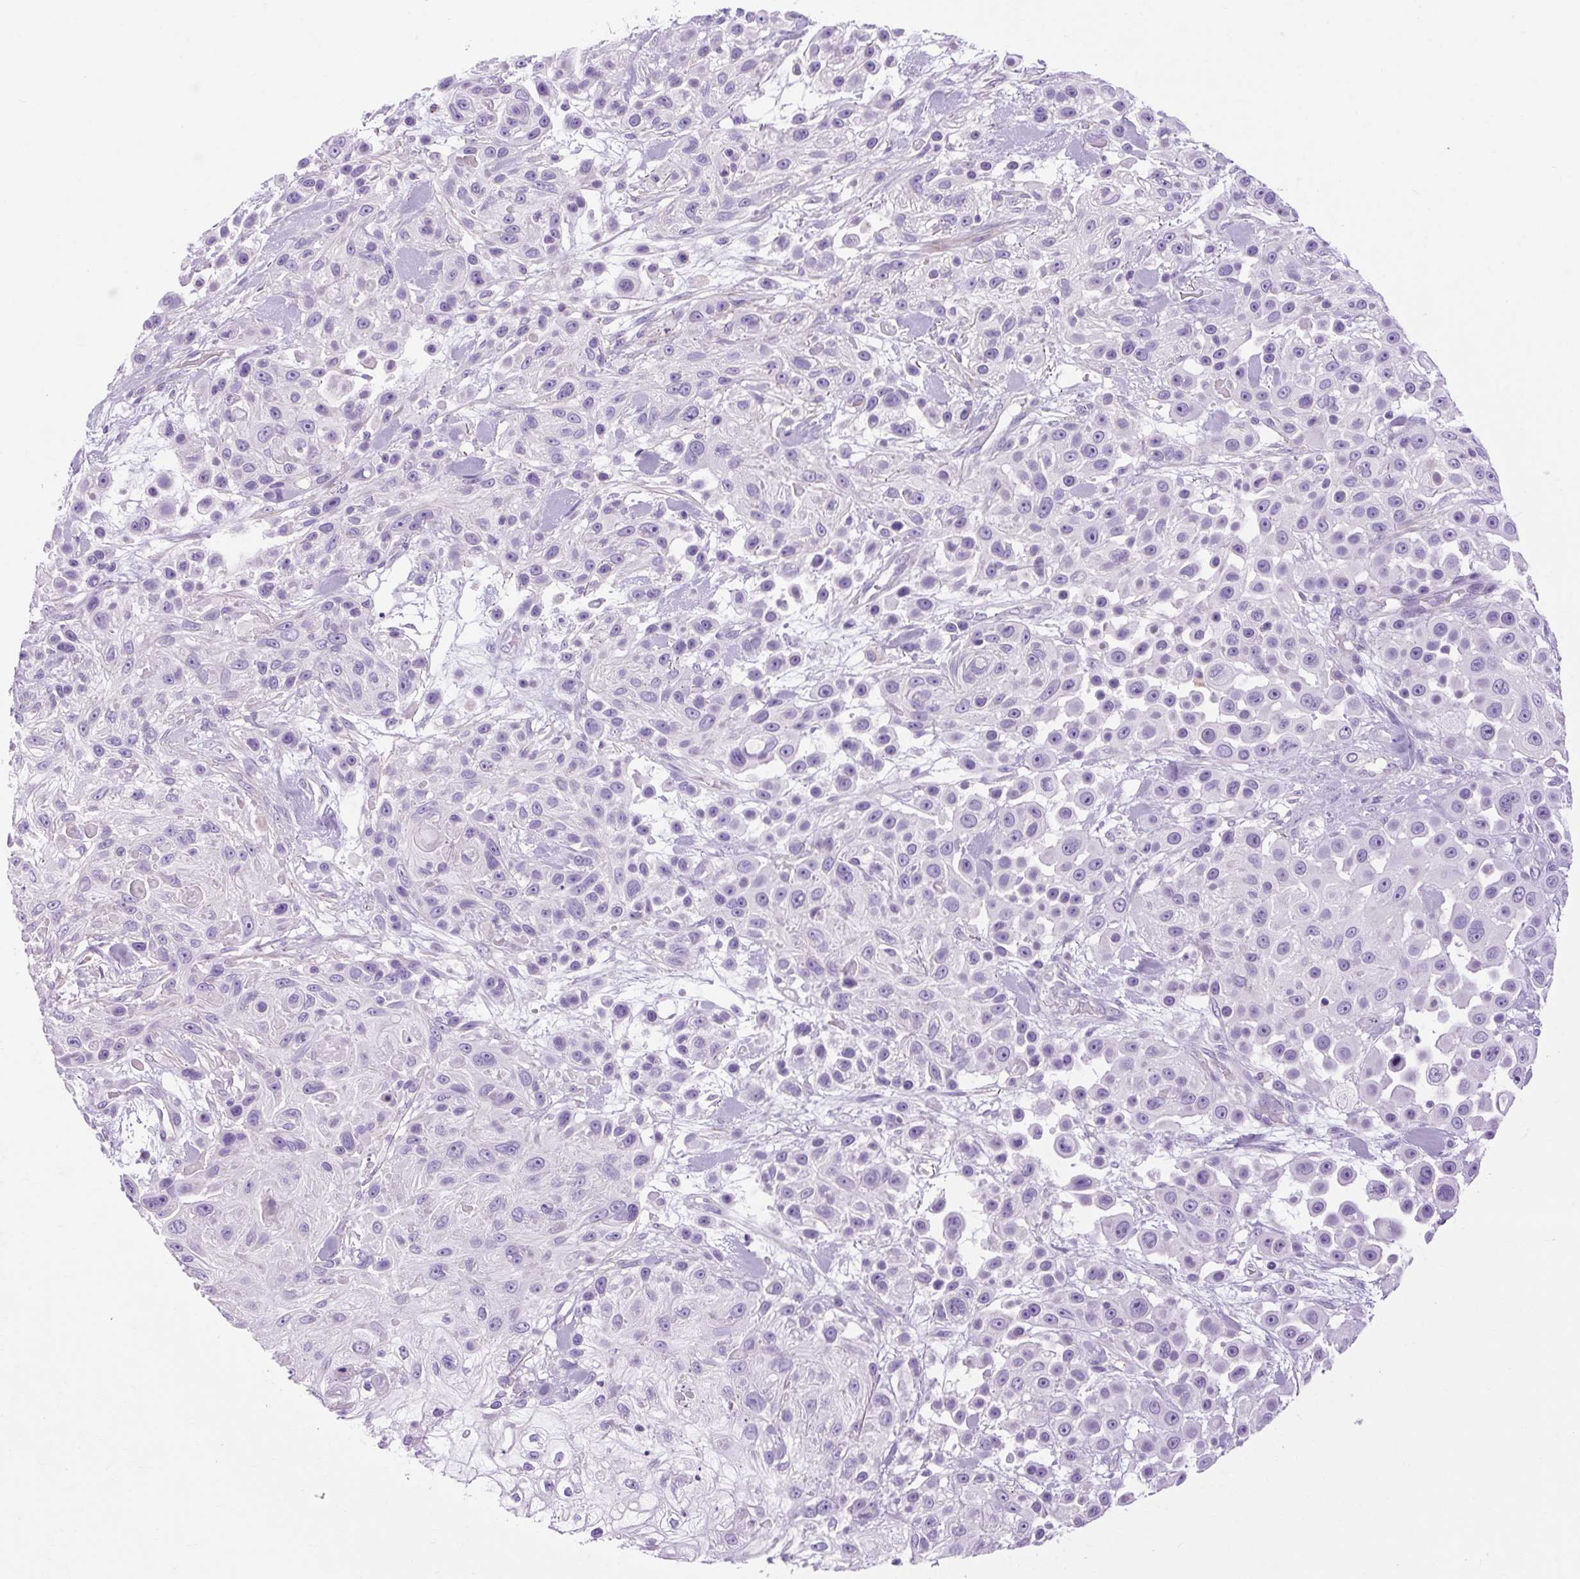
{"staining": {"intensity": "negative", "quantity": "none", "location": "none"}, "tissue": "skin cancer", "cell_type": "Tumor cells", "image_type": "cancer", "snomed": [{"axis": "morphology", "description": "Squamous cell carcinoma, NOS"}, {"axis": "topography", "description": "Skin"}], "caption": "IHC of human skin cancer displays no staining in tumor cells. (DAB IHC with hematoxylin counter stain).", "gene": "OOEP", "patient": {"sex": "male", "age": 67}}